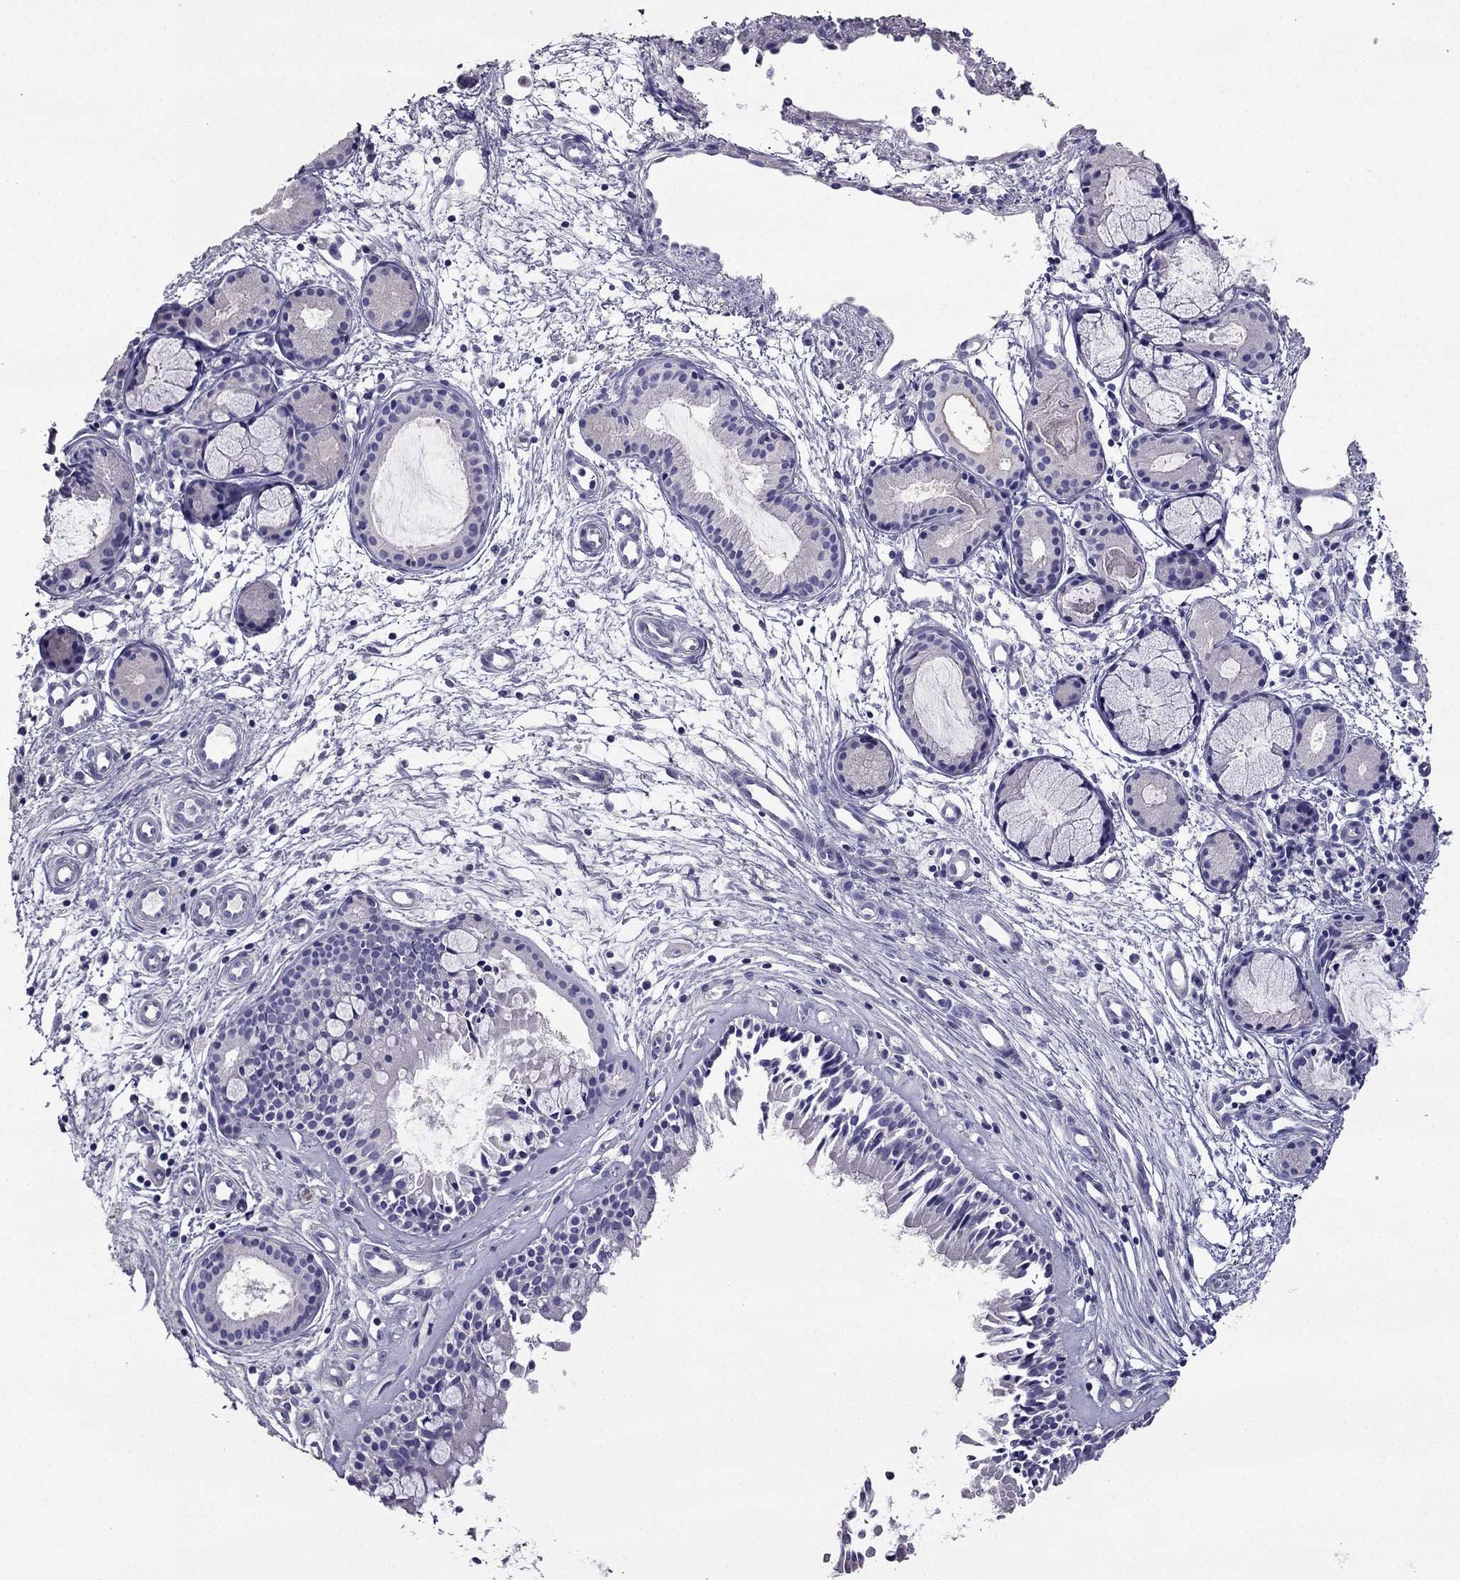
{"staining": {"intensity": "negative", "quantity": "none", "location": "none"}, "tissue": "nasopharynx", "cell_type": "Respiratory epithelial cells", "image_type": "normal", "snomed": [{"axis": "morphology", "description": "Normal tissue, NOS"}, {"axis": "topography", "description": "Nasopharynx"}], "caption": "This is an immunohistochemistry histopathology image of benign nasopharynx. There is no staining in respiratory epithelial cells.", "gene": "PTH", "patient": {"sex": "female", "age": 47}}